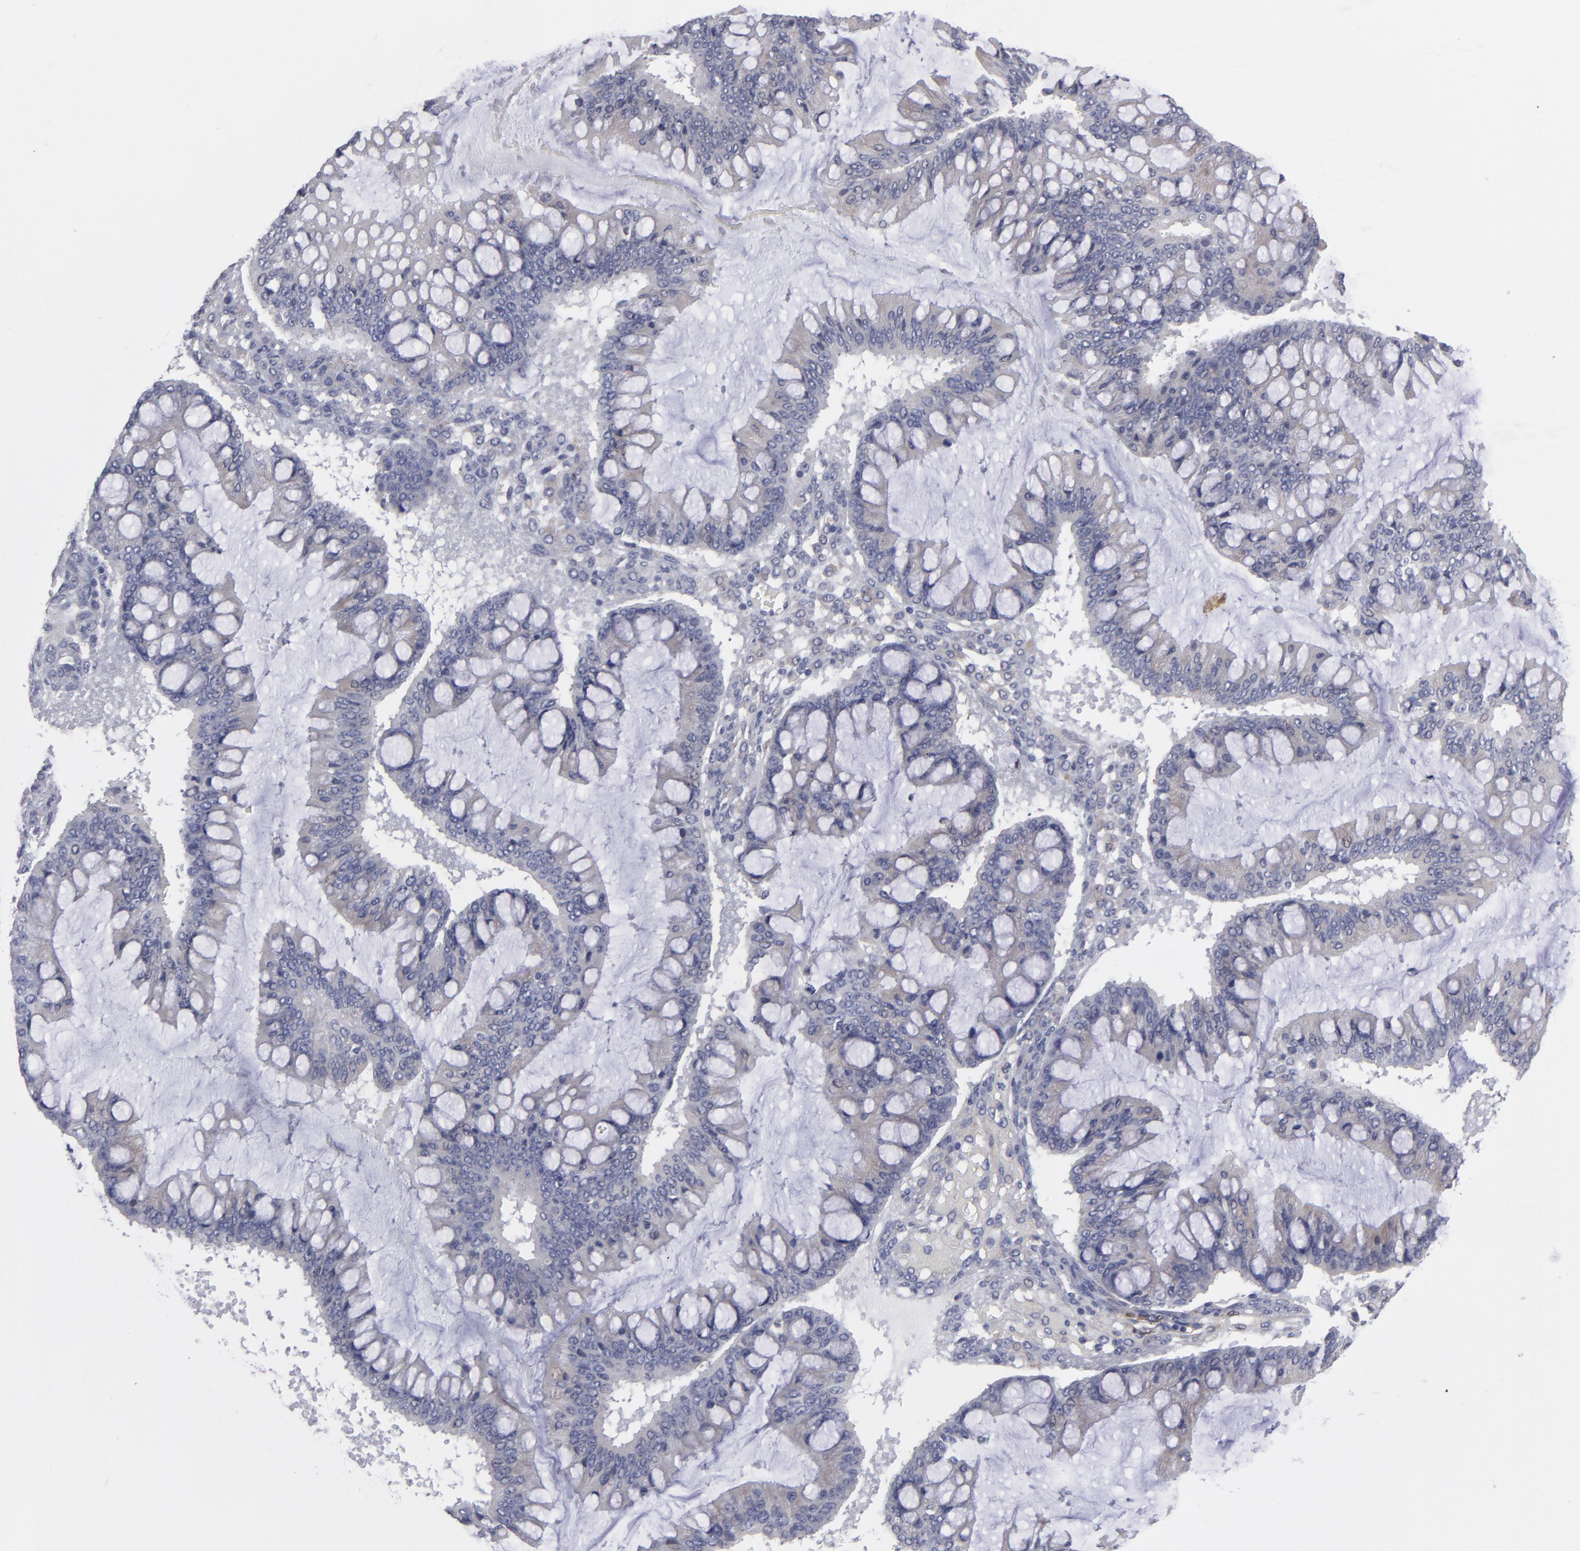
{"staining": {"intensity": "weak", "quantity": "<25%", "location": "cytoplasmic/membranous"}, "tissue": "ovarian cancer", "cell_type": "Tumor cells", "image_type": "cancer", "snomed": [{"axis": "morphology", "description": "Cystadenocarcinoma, mucinous, NOS"}, {"axis": "topography", "description": "Ovary"}], "caption": "Immunohistochemical staining of human ovarian cancer (mucinous cystadenocarcinoma) demonstrates no significant staining in tumor cells.", "gene": "SLMAP", "patient": {"sex": "female", "age": 73}}